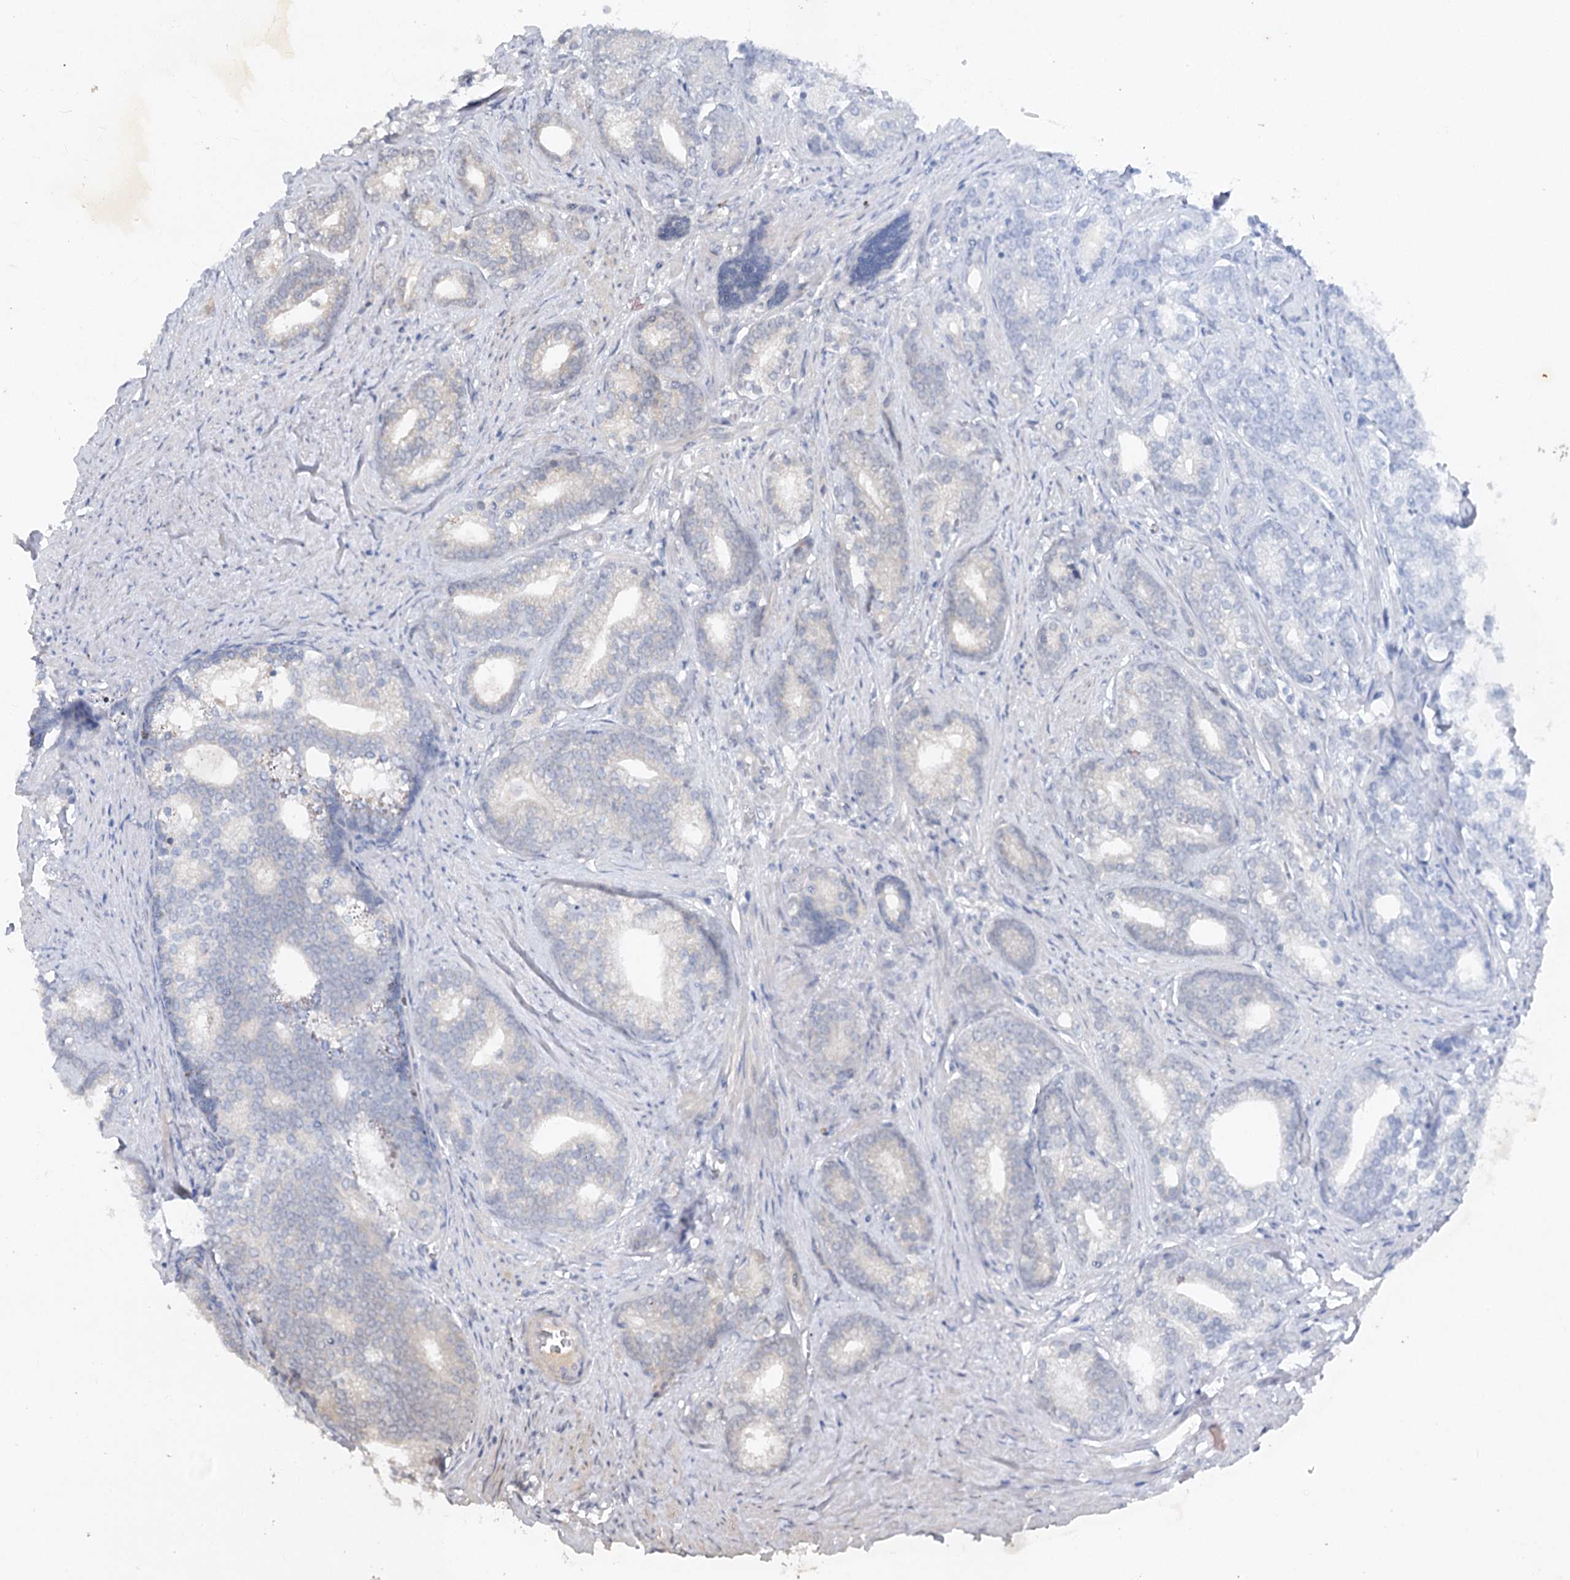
{"staining": {"intensity": "negative", "quantity": "none", "location": "none"}, "tissue": "prostate cancer", "cell_type": "Tumor cells", "image_type": "cancer", "snomed": [{"axis": "morphology", "description": "Adenocarcinoma, Low grade"}, {"axis": "topography", "description": "Prostate"}], "caption": "An image of prostate cancer (low-grade adenocarcinoma) stained for a protein shows no brown staining in tumor cells. (DAB (3,3'-diaminobenzidine) IHC, high magnification).", "gene": "FGF19", "patient": {"sex": "male", "age": 71}}